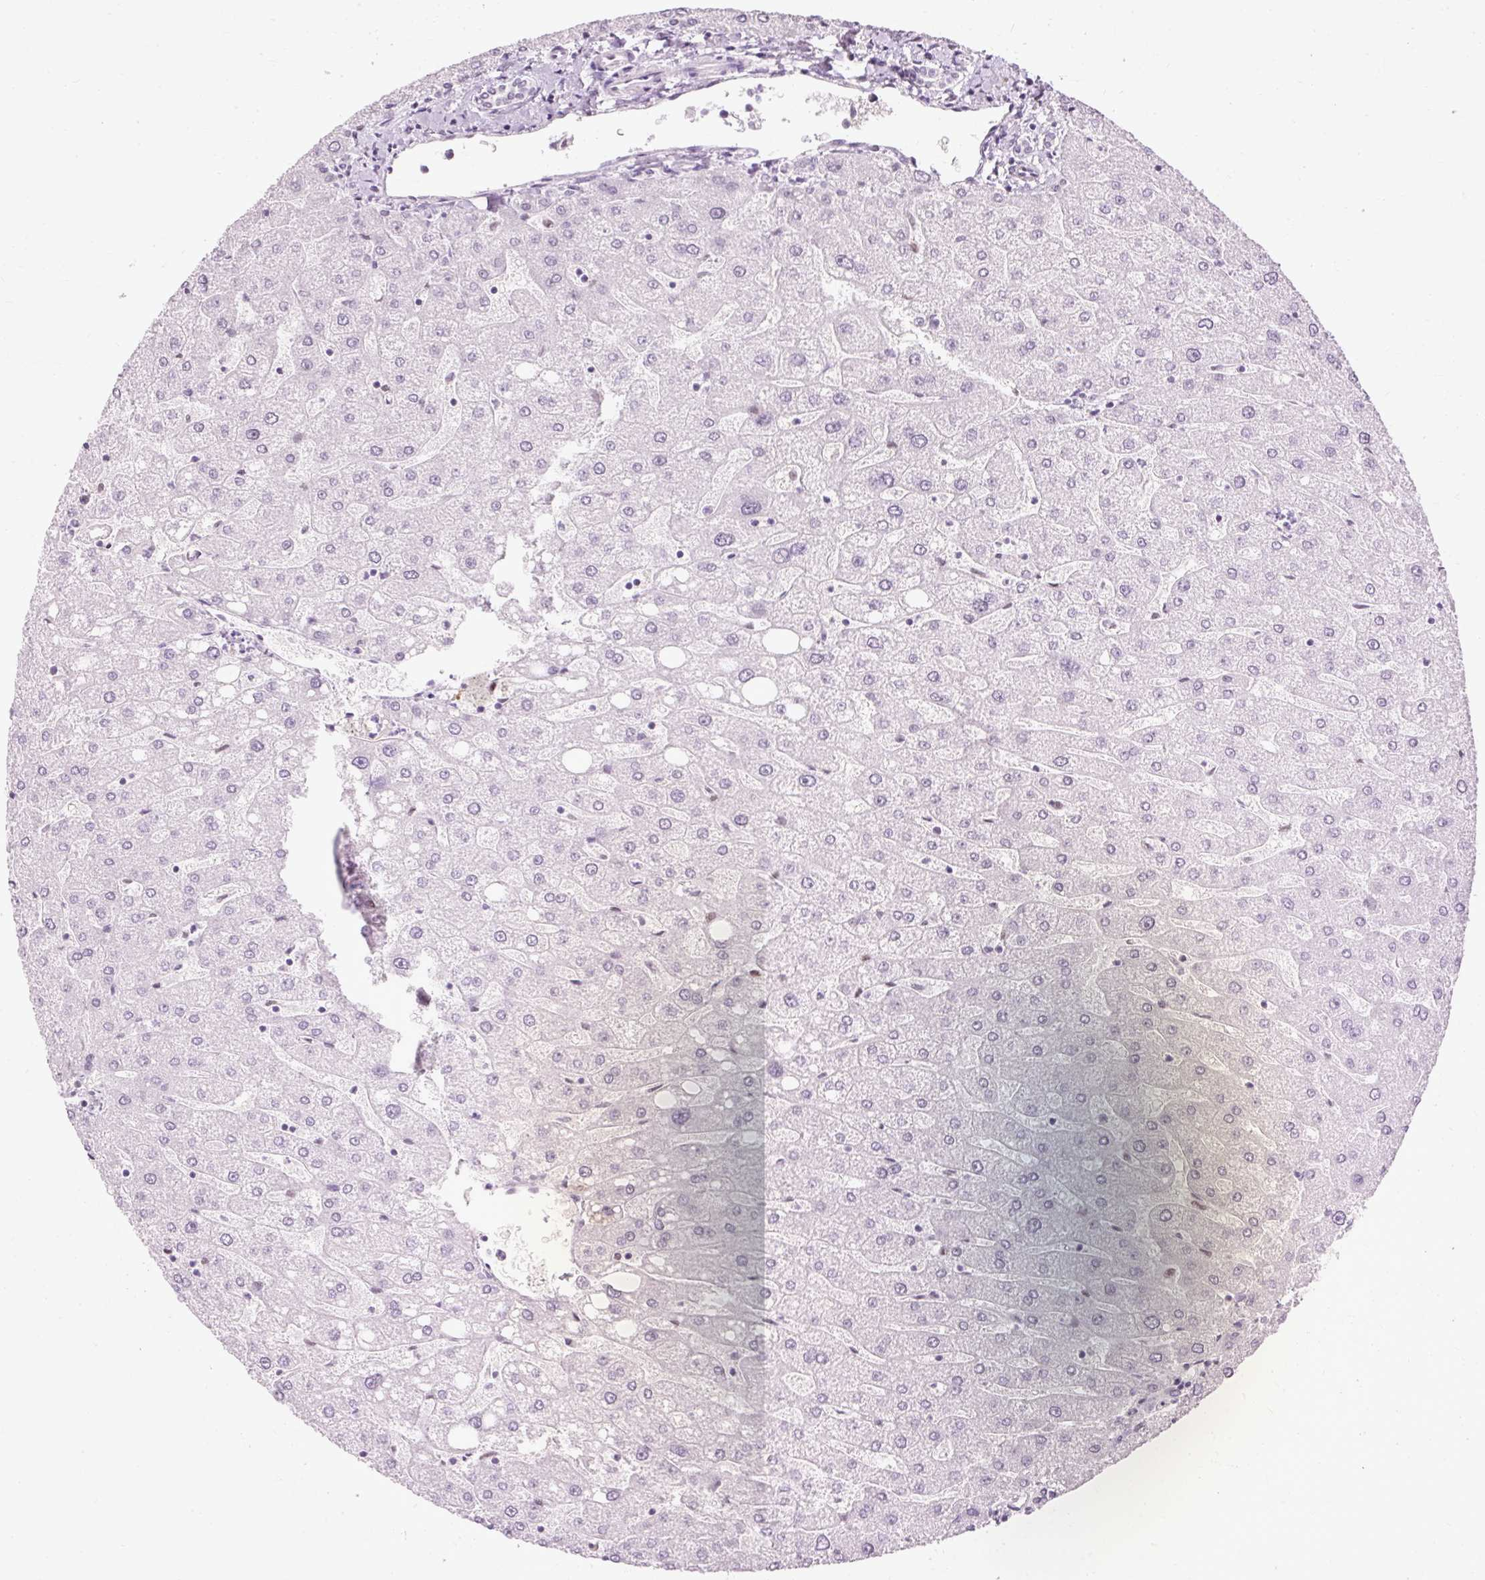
{"staining": {"intensity": "negative", "quantity": "none", "location": "none"}, "tissue": "liver", "cell_type": "Cholangiocytes", "image_type": "normal", "snomed": [{"axis": "morphology", "description": "Normal tissue, NOS"}, {"axis": "topography", "description": "Liver"}], "caption": "A photomicrograph of human liver is negative for staining in cholangiocytes. Nuclei are stained in blue.", "gene": "PDE6B", "patient": {"sex": "male", "age": 67}}